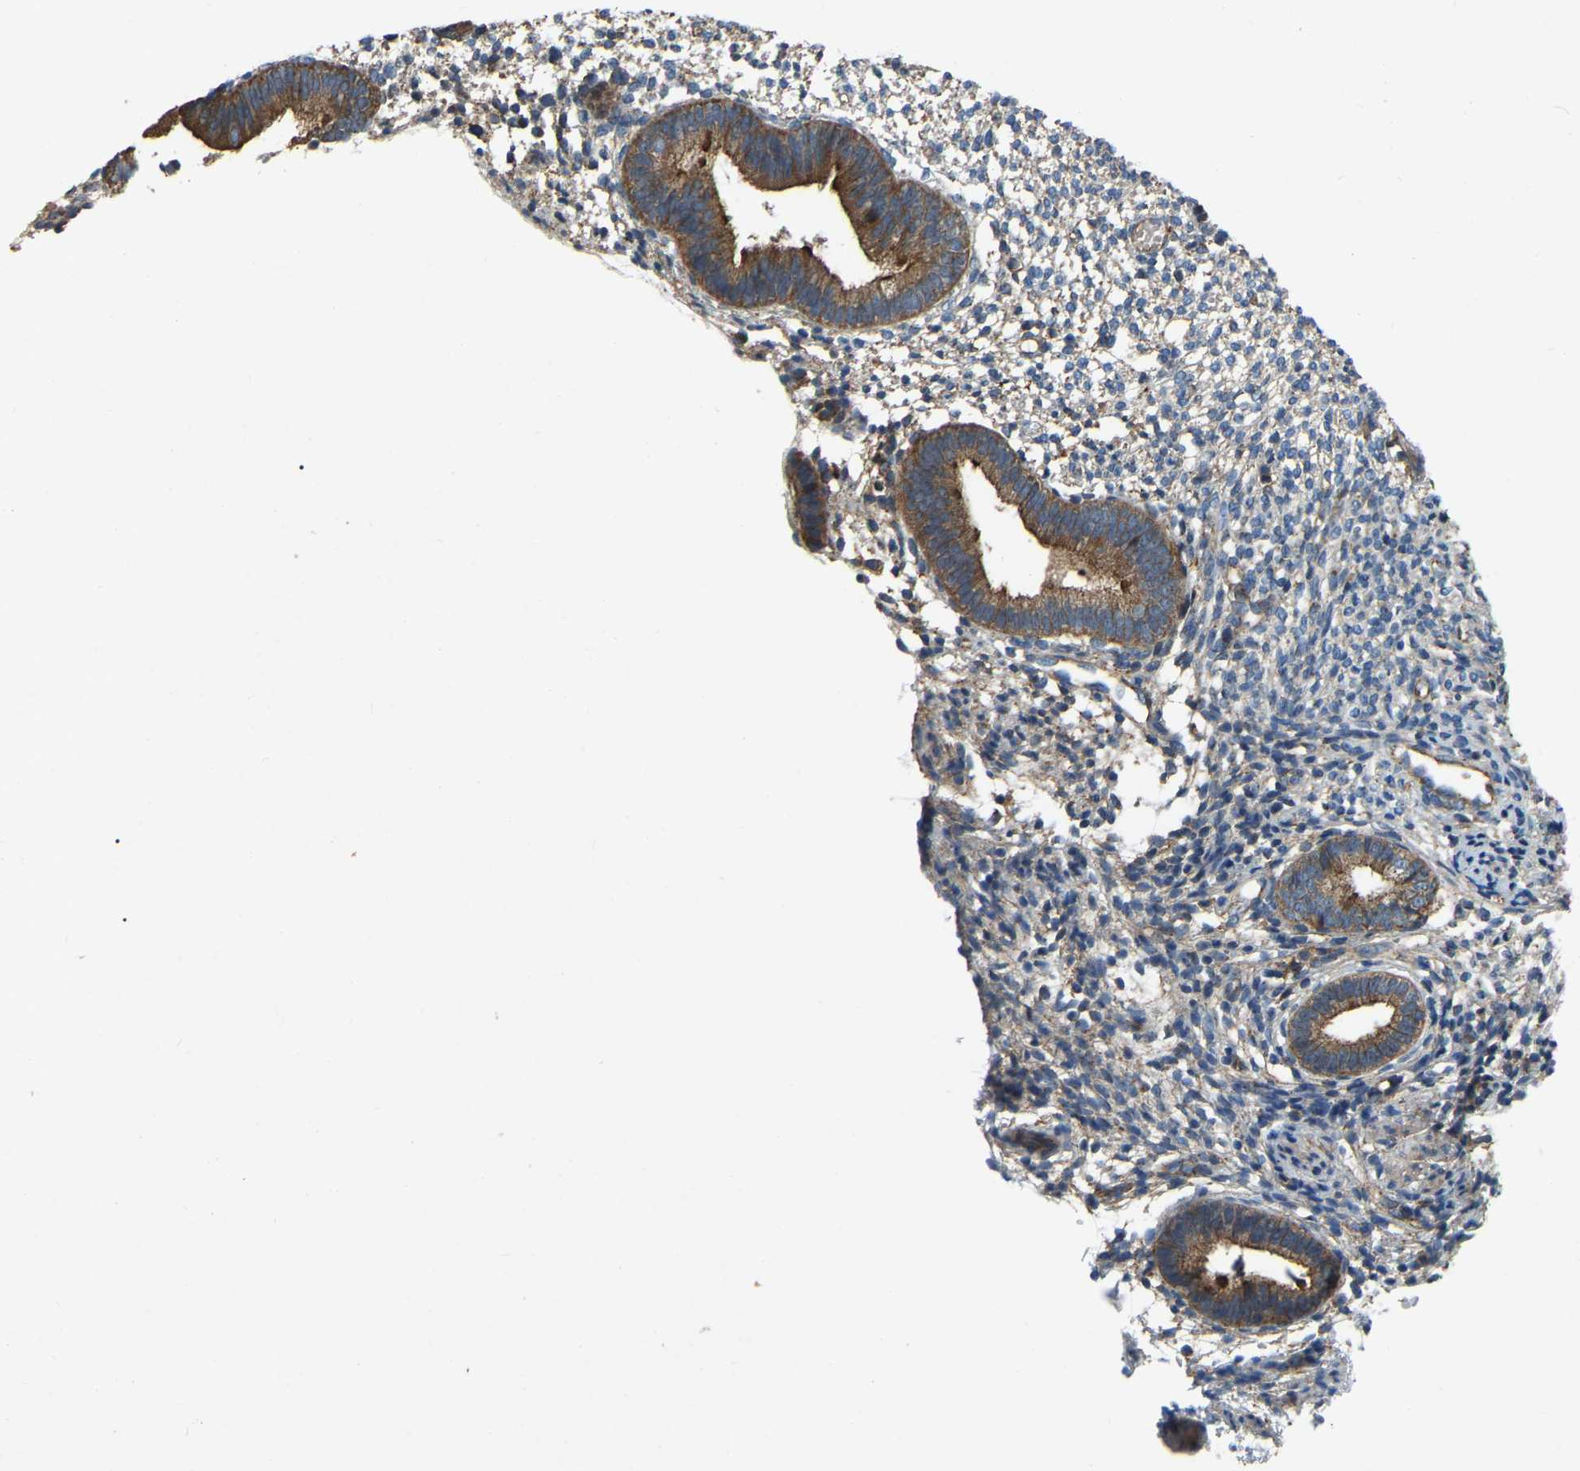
{"staining": {"intensity": "moderate", "quantity": "<25%", "location": "cytoplasmic/membranous"}, "tissue": "endometrium", "cell_type": "Cells in endometrial stroma", "image_type": "normal", "snomed": [{"axis": "morphology", "description": "Normal tissue, NOS"}, {"axis": "topography", "description": "Endometrium"}], "caption": "Protein staining displays moderate cytoplasmic/membranous staining in about <25% of cells in endometrial stroma in unremarkable endometrium.", "gene": "SAMD9L", "patient": {"sex": "female", "age": 46}}